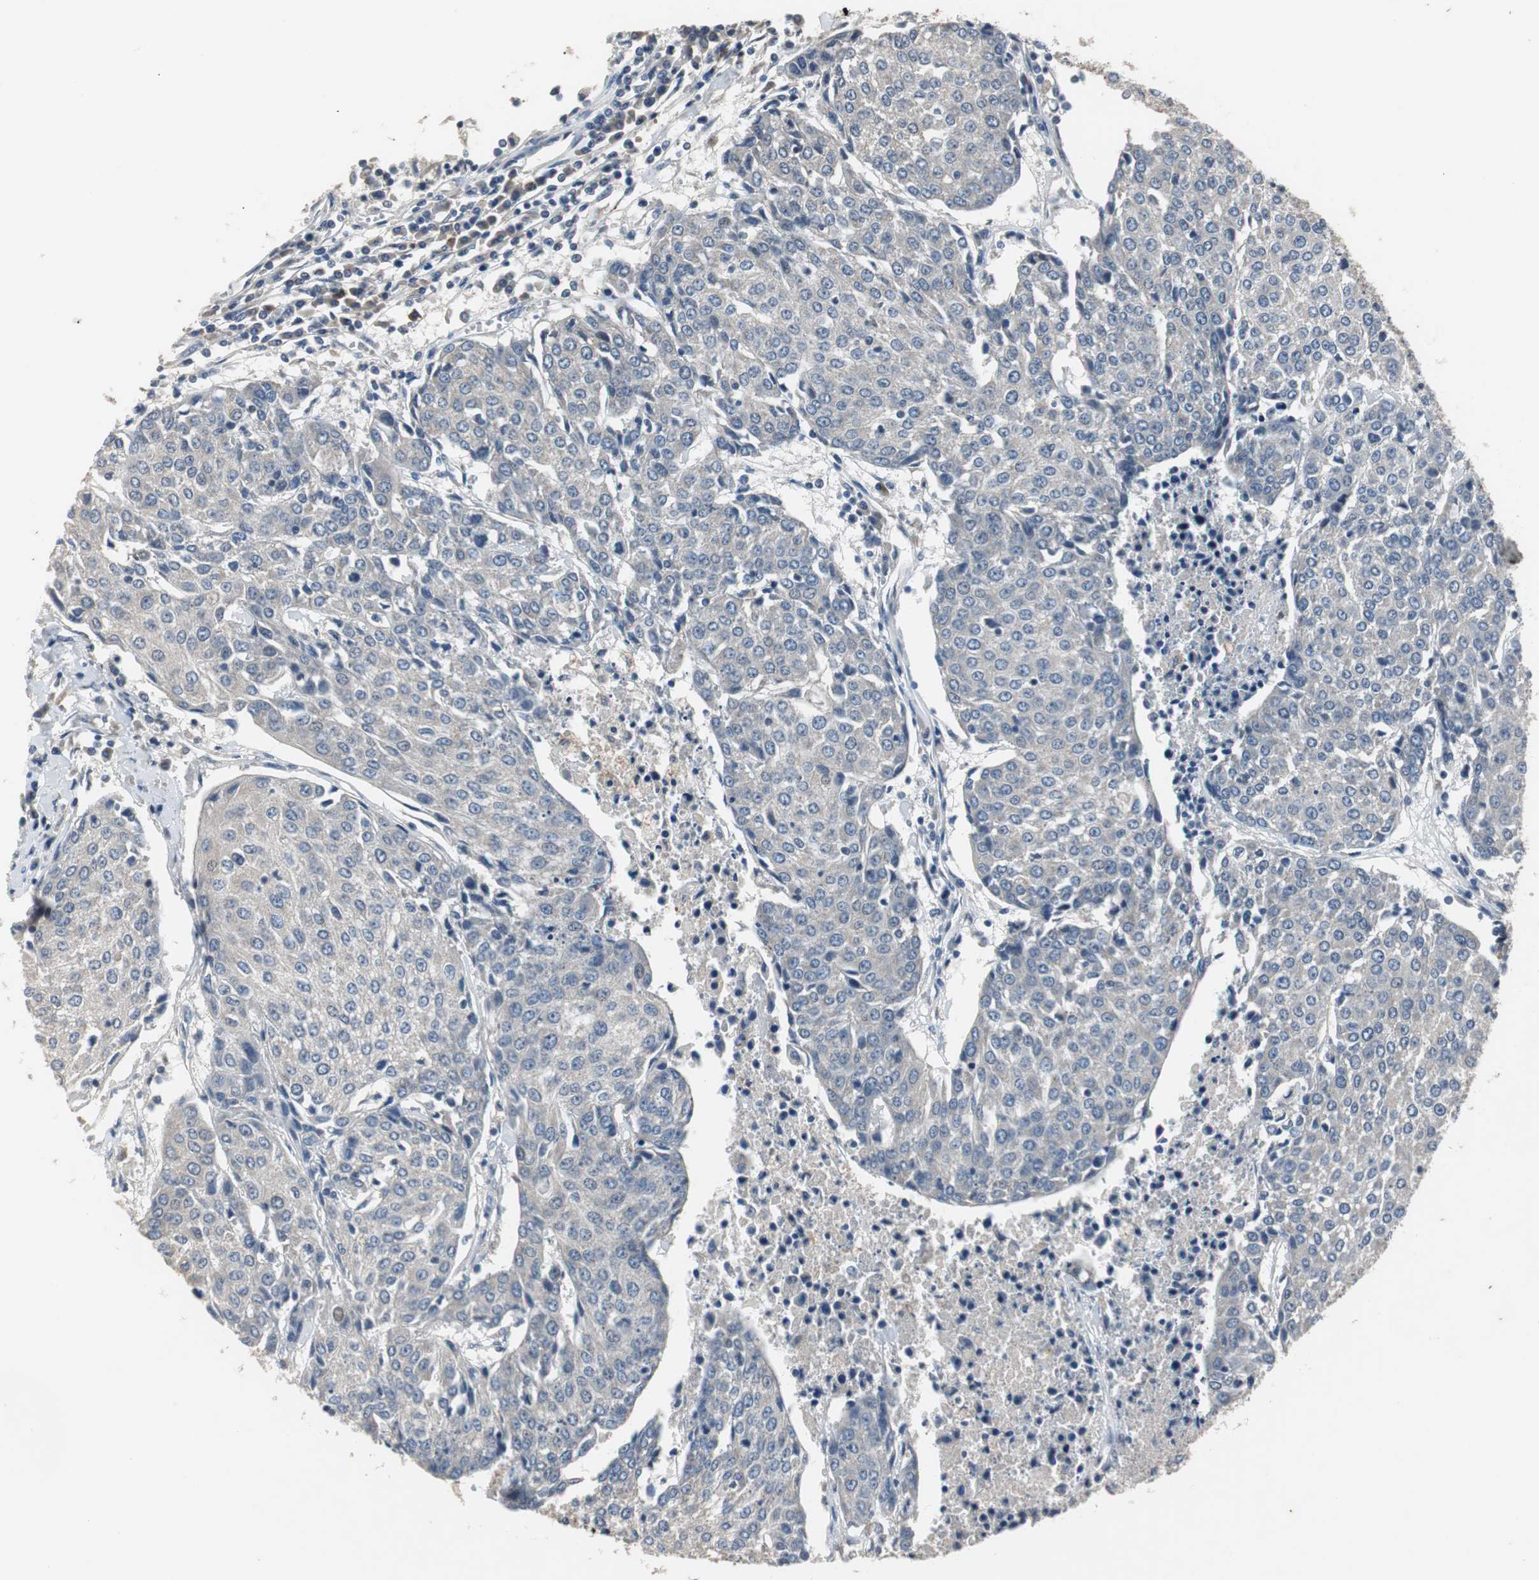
{"staining": {"intensity": "weak", "quantity": "25%-75%", "location": "cytoplasmic/membranous"}, "tissue": "urothelial cancer", "cell_type": "Tumor cells", "image_type": "cancer", "snomed": [{"axis": "morphology", "description": "Urothelial carcinoma, High grade"}, {"axis": "topography", "description": "Urinary bladder"}], "caption": "Immunohistochemical staining of human urothelial cancer reveals low levels of weak cytoplasmic/membranous positivity in about 25%-75% of tumor cells.", "gene": "PCYT1B", "patient": {"sex": "female", "age": 85}}